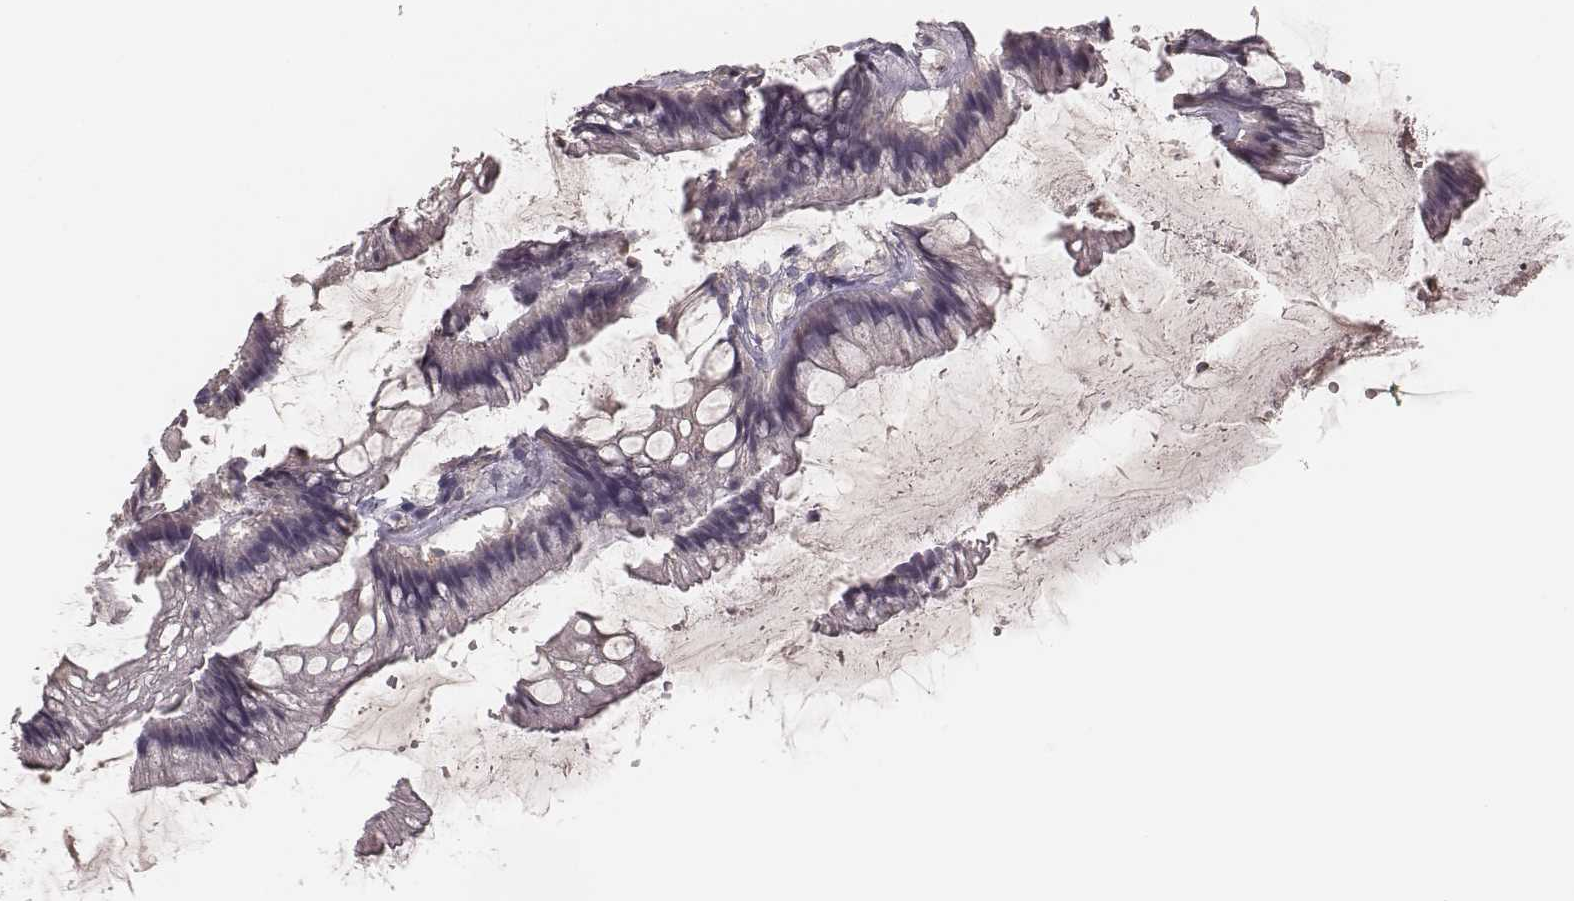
{"staining": {"intensity": "negative", "quantity": "none", "location": "none"}, "tissue": "rectum", "cell_type": "Glandular cells", "image_type": "normal", "snomed": [{"axis": "morphology", "description": "Normal tissue, NOS"}, {"axis": "topography", "description": "Rectum"}], "caption": "DAB (3,3'-diaminobenzidine) immunohistochemical staining of normal human rectum shows no significant staining in glandular cells.", "gene": "CD8A", "patient": {"sex": "female", "age": 62}}